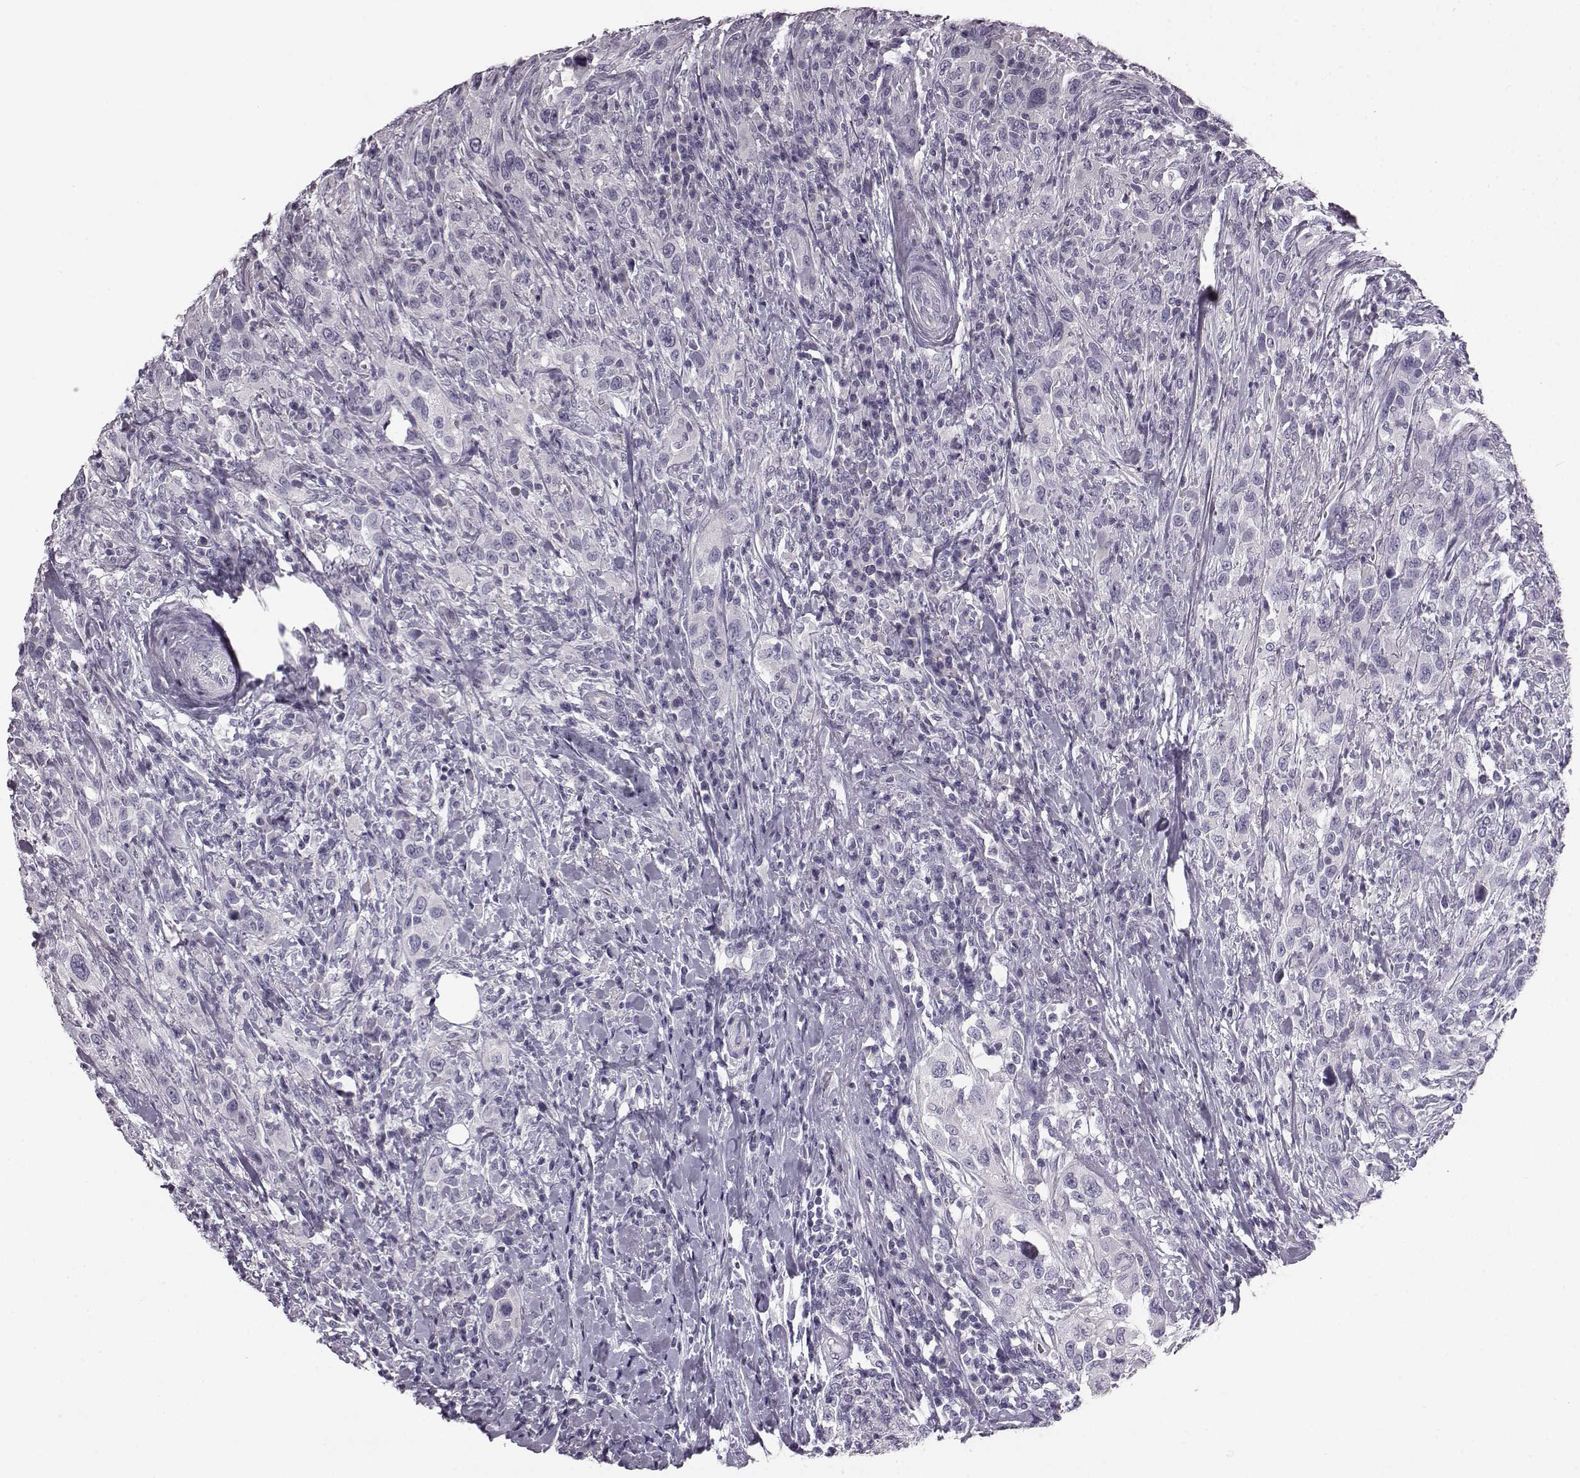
{"staining": {"intensity": "negative", "quantity": "none", "location": "none"}, "tissue": "urothelial cancer", "cell_type": "Tumor cells", "image_type": "cancer", "snomed": [{"axis": "morphology", "description": "Urothelial carcinoma, NOS"}, {"axis": "morphology", "description": "Urothelial carcinoma, High grade"}, {"axis": "topography", "description": "Urinary bladder"}], "caption": "Immunohistochemical staining of human transitional cell carcinoma displays no significant positivity in tumor cells.", "gene": "ODAD4", "patient": {"sex": "female", "age": 64}}